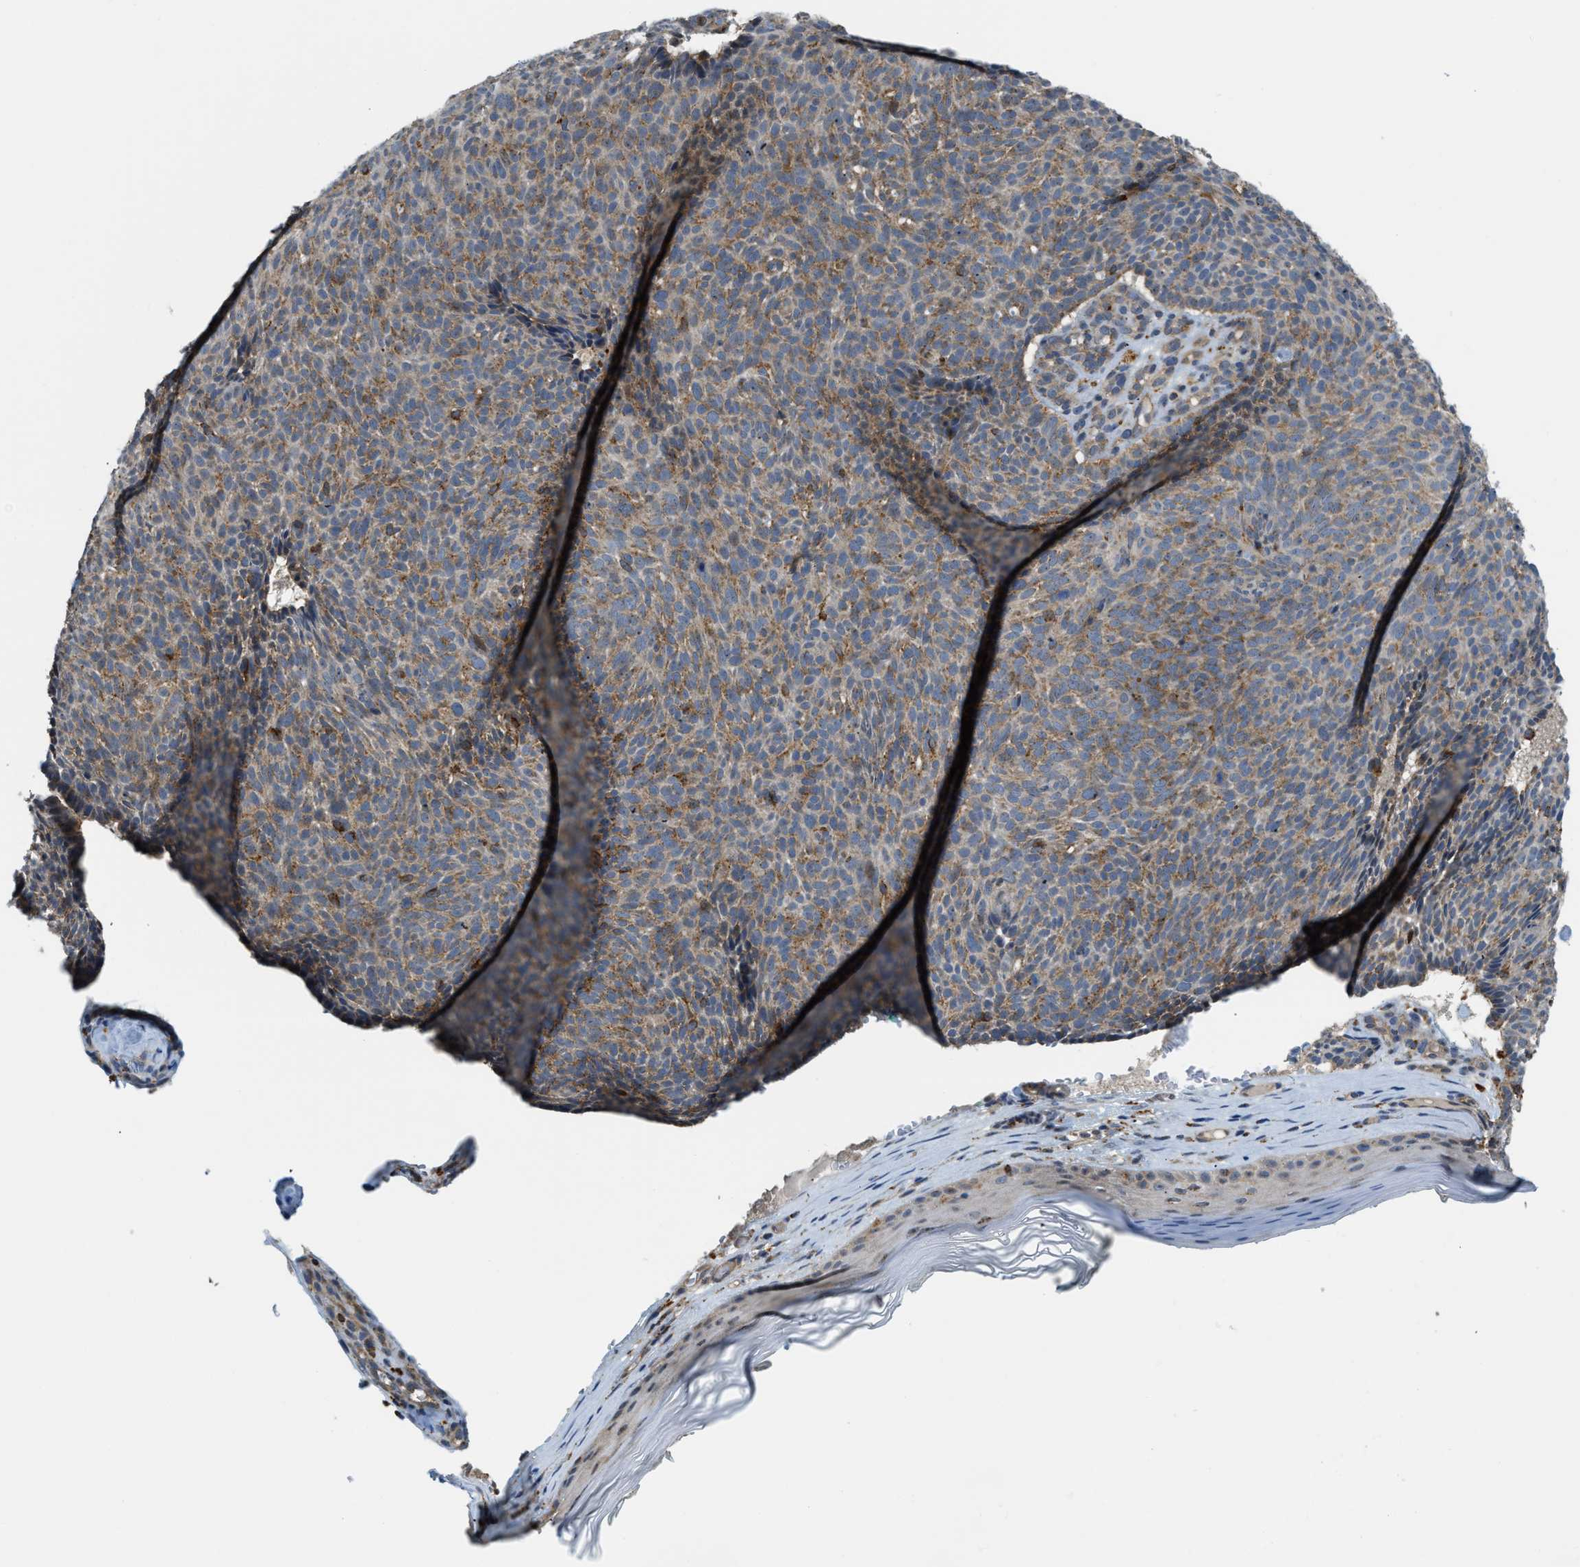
{"staining": {"intensity": "moderate", "quantity": ">75%", "location": "cytoplasmic/membranous"}, "tissue": "skin cancer", "cell_type": "Tumor cells", "image_type": "cancer", "snomed": [{"axis": "morphology", "description": "Basal cell carcinoma"}, {"axis": "topography", "description": "Skin"}], "caption": "Human skin cancer stained with a brown dye reveals moderate cytoplasmic/membranous positive positivity in approximately >75% of tumor cells.", "gene": "STARD3NL", "patient": {"sex": "male", "age": 61}}